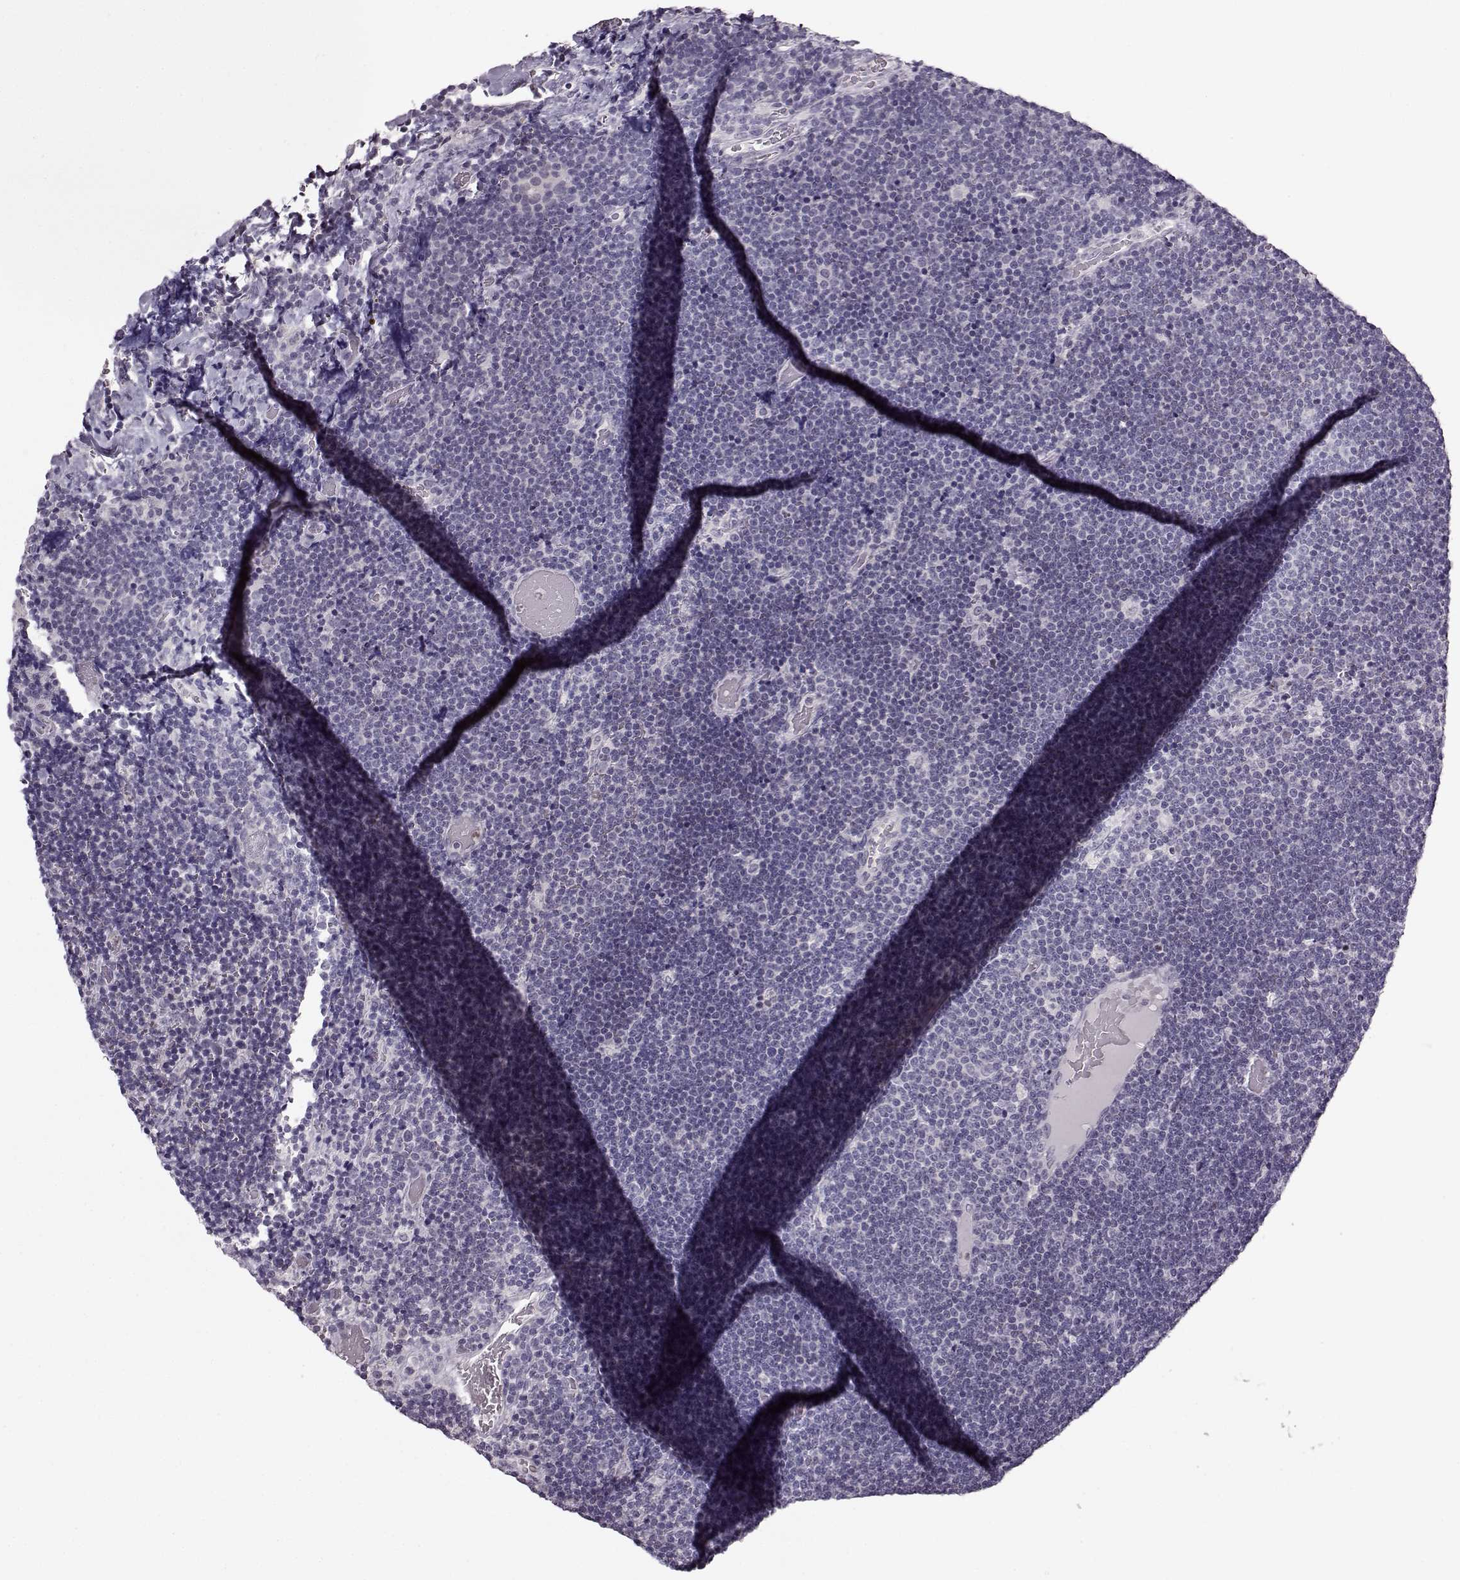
{"staining": {"intensity": "negative", "quantity": "none", "location": "none"}, "tissue": "lymphoma", "cell_type": "Tumor cells", "image_type": "cancer", "snomed": [{"axis": "morphology", "description": "Malignant lymphoma, non-Hodgkin's type, Low grade"}, {"axis": "topography", "description": "Brain"}], "caption": "Tumor cells are negative for brown protein staining in lymphoma.", "gene": "RP1L1", "patient": {"sex": "female", "age": 66}}